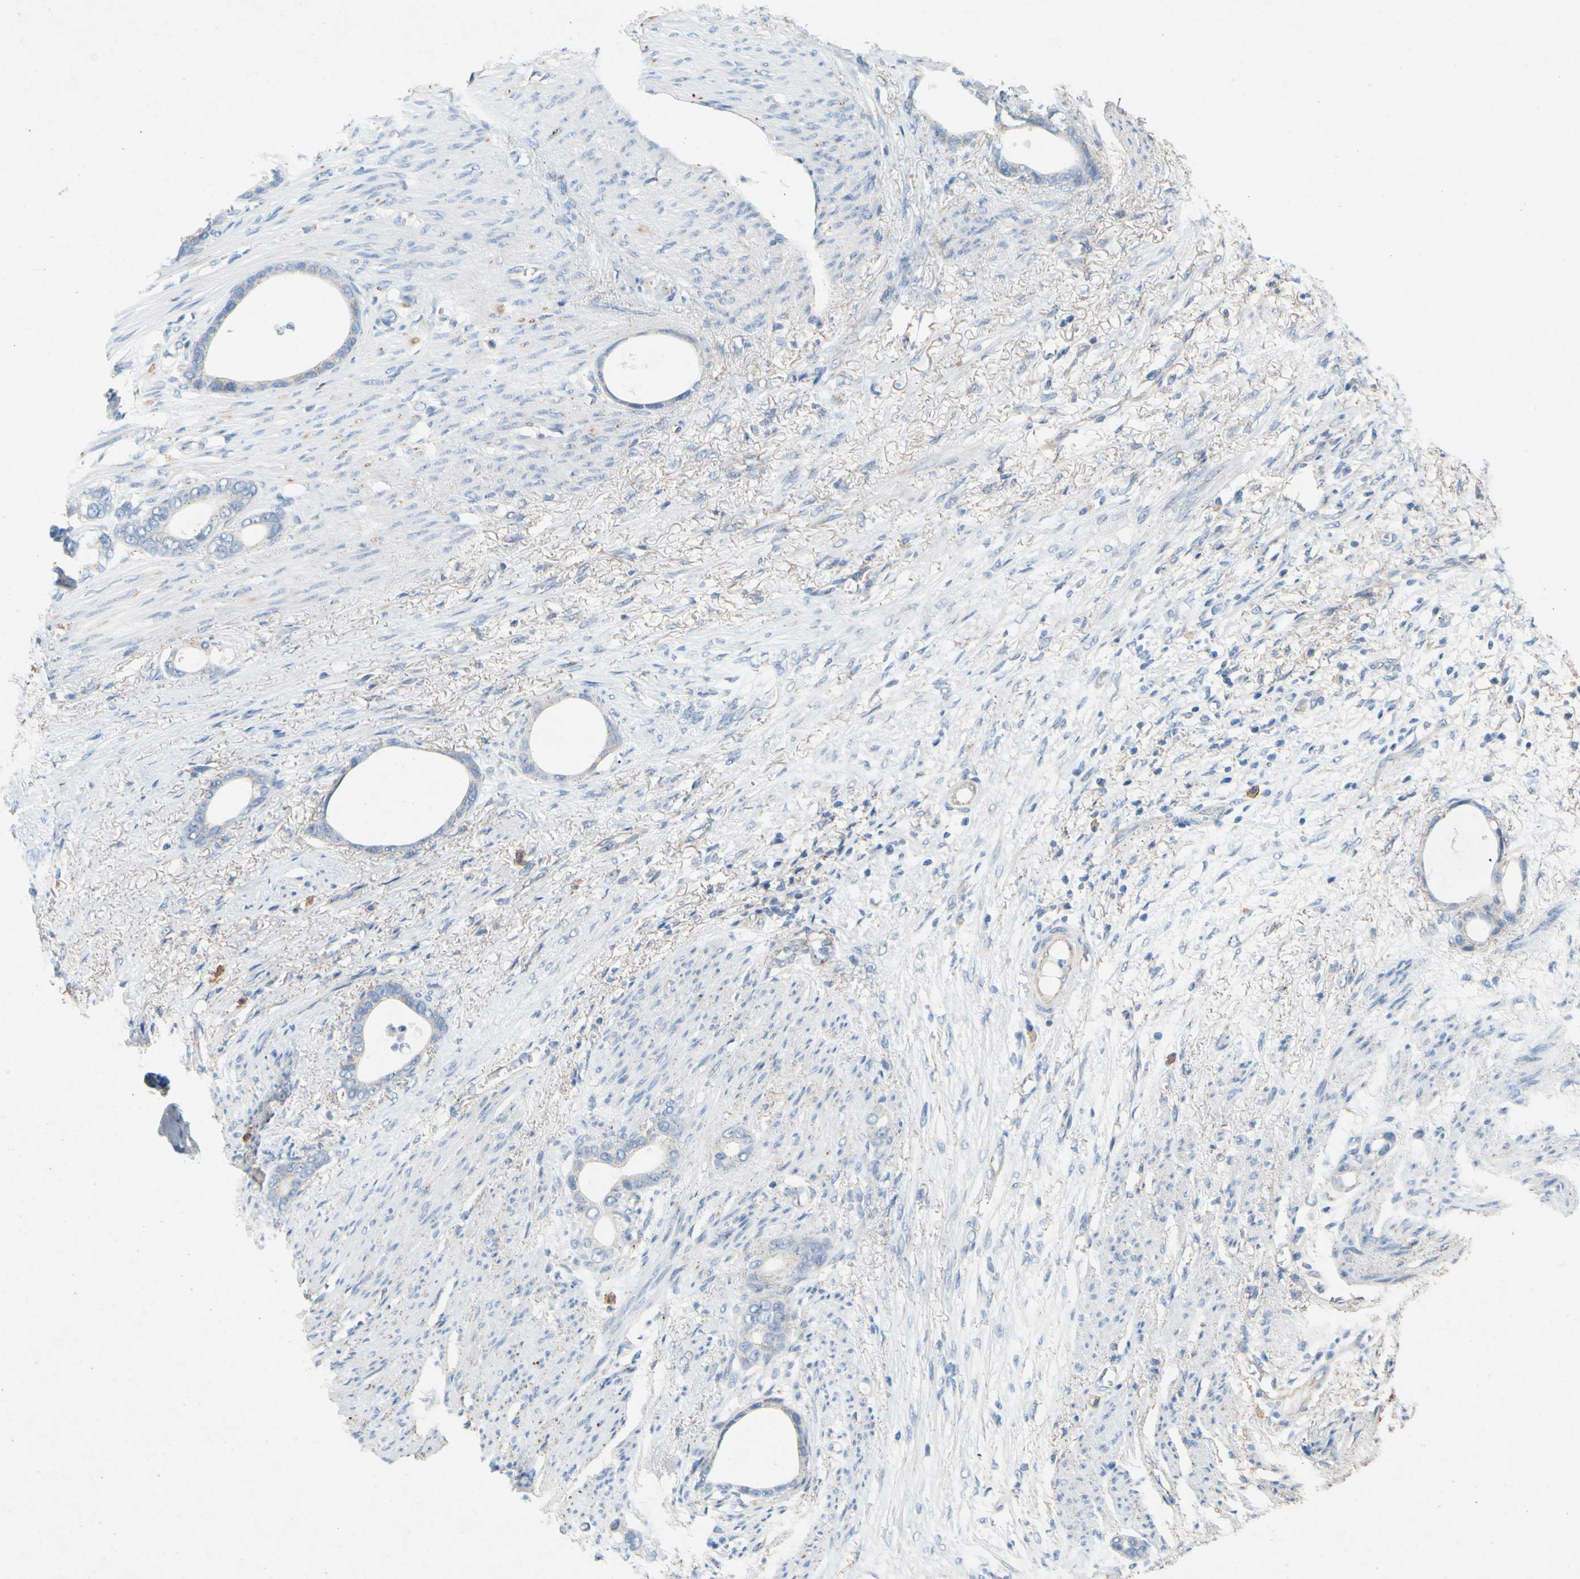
{"staining": {"intensity": "negative", "quantity": "none", "location": "none"}, "tissue": "stomach cancer", "cell_type": "Tumor cells", "image_type": "cancer", "snomed": [{"axis": "morphology", "description": "Adenocarcinoma, NOS"}, {"axis": "topography", "description": "Stomach"}], "caption": "The photomicrograph reveals no significant staining in tumor cells of stomach cancer.", "gene": "GASK1B", "patient": {"sex": "female", "age": 75}}